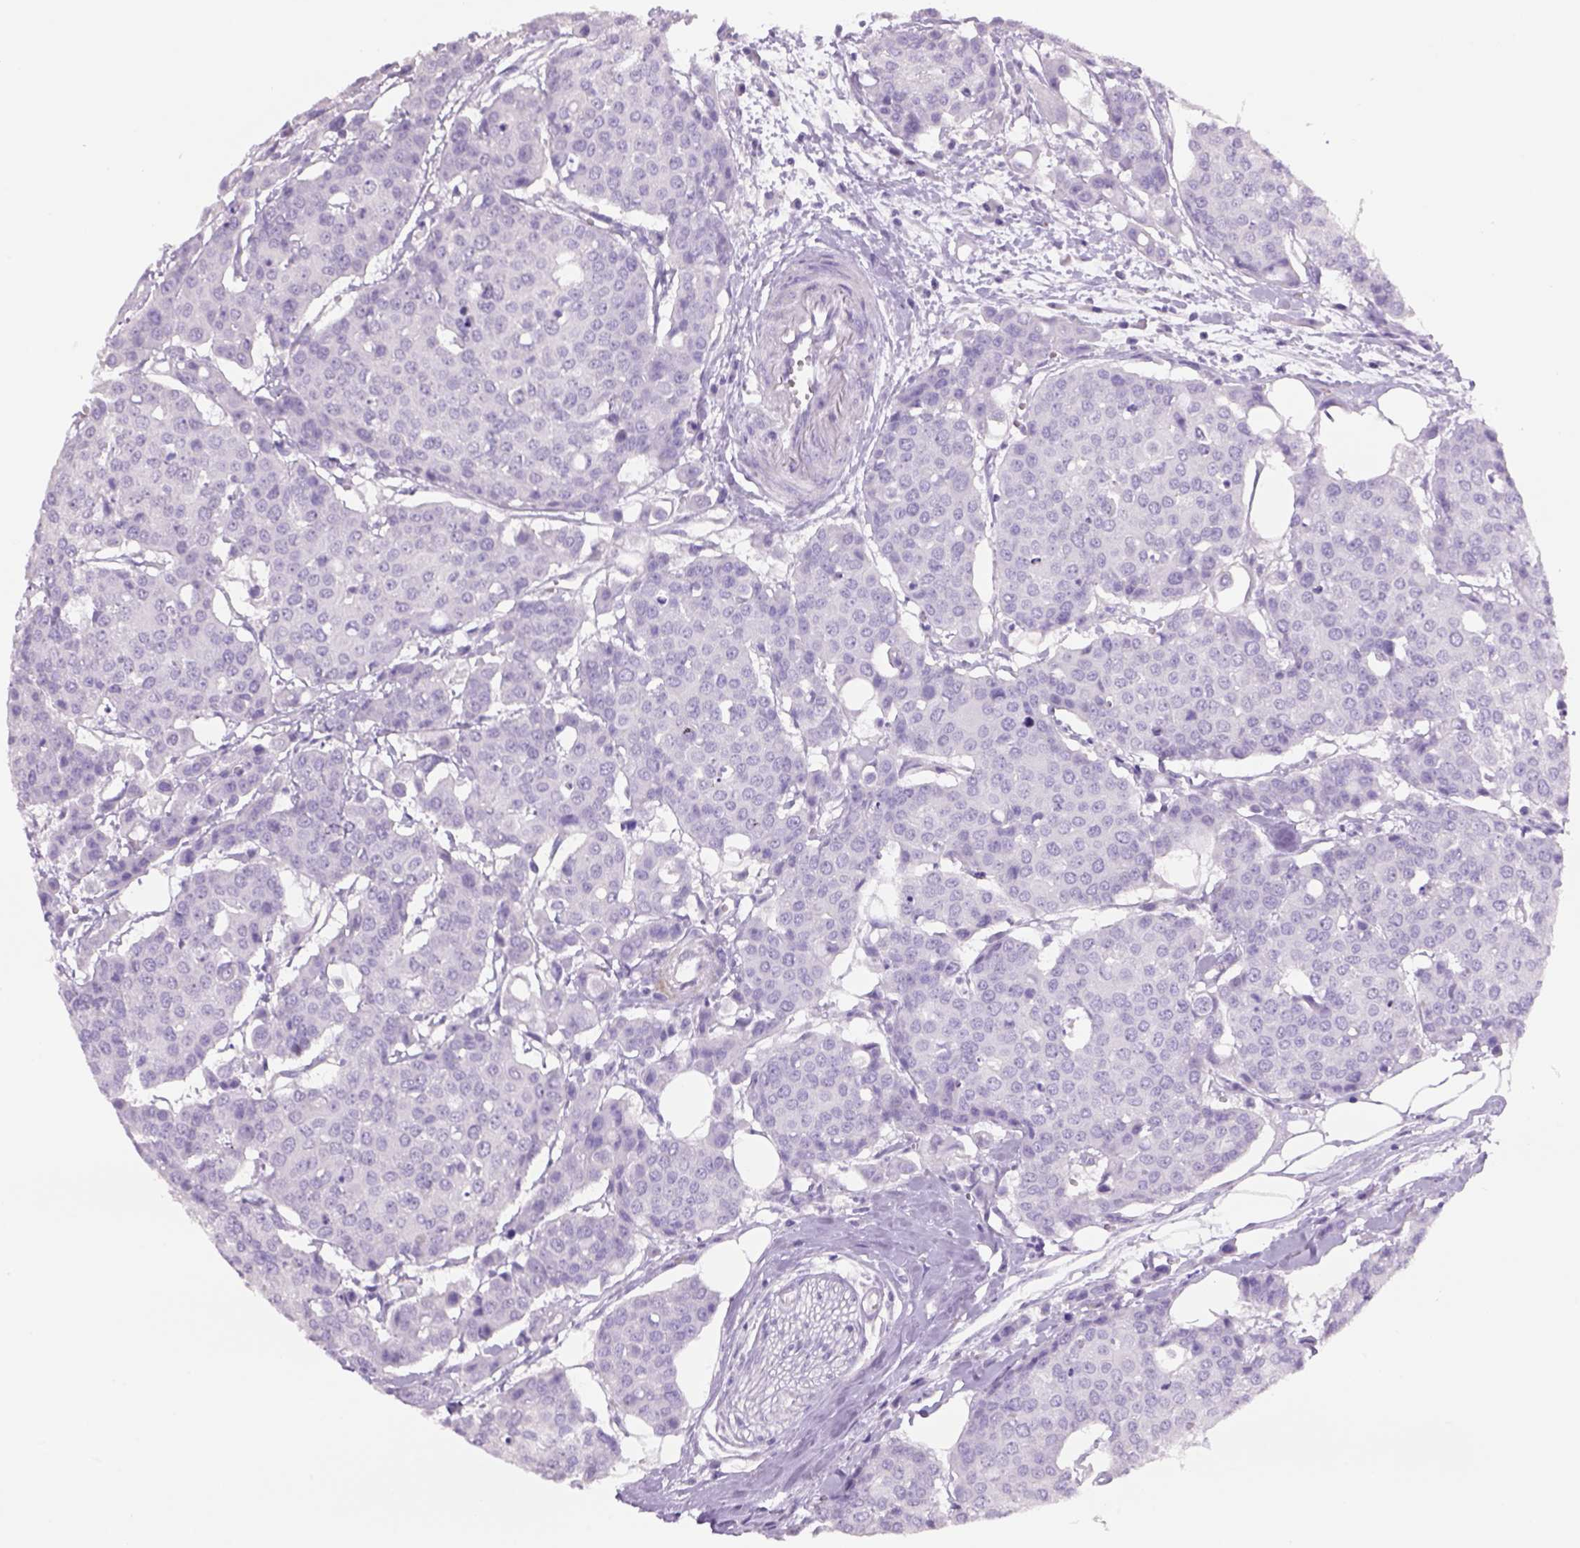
{"staining": {"intensity": "negative", "quantity": "none", "location": "none"}, "tissue": "carcinoid", "cell_type": "Tumor cells", "image_type": "cancer", "snomed": [{"axis": "morphology", "description": "Carcinoid, malignant, NOS"}, {"axis": "topography", "description": "Colon"}], "caption": "High power microscopy histopathology image of an immunohistochemistry (IHC) image of carcinoid (malignant), revealing no significant expression in tumor cells.", "gene": "TENM4", "patient": {"sex": "male", "age": 81}}